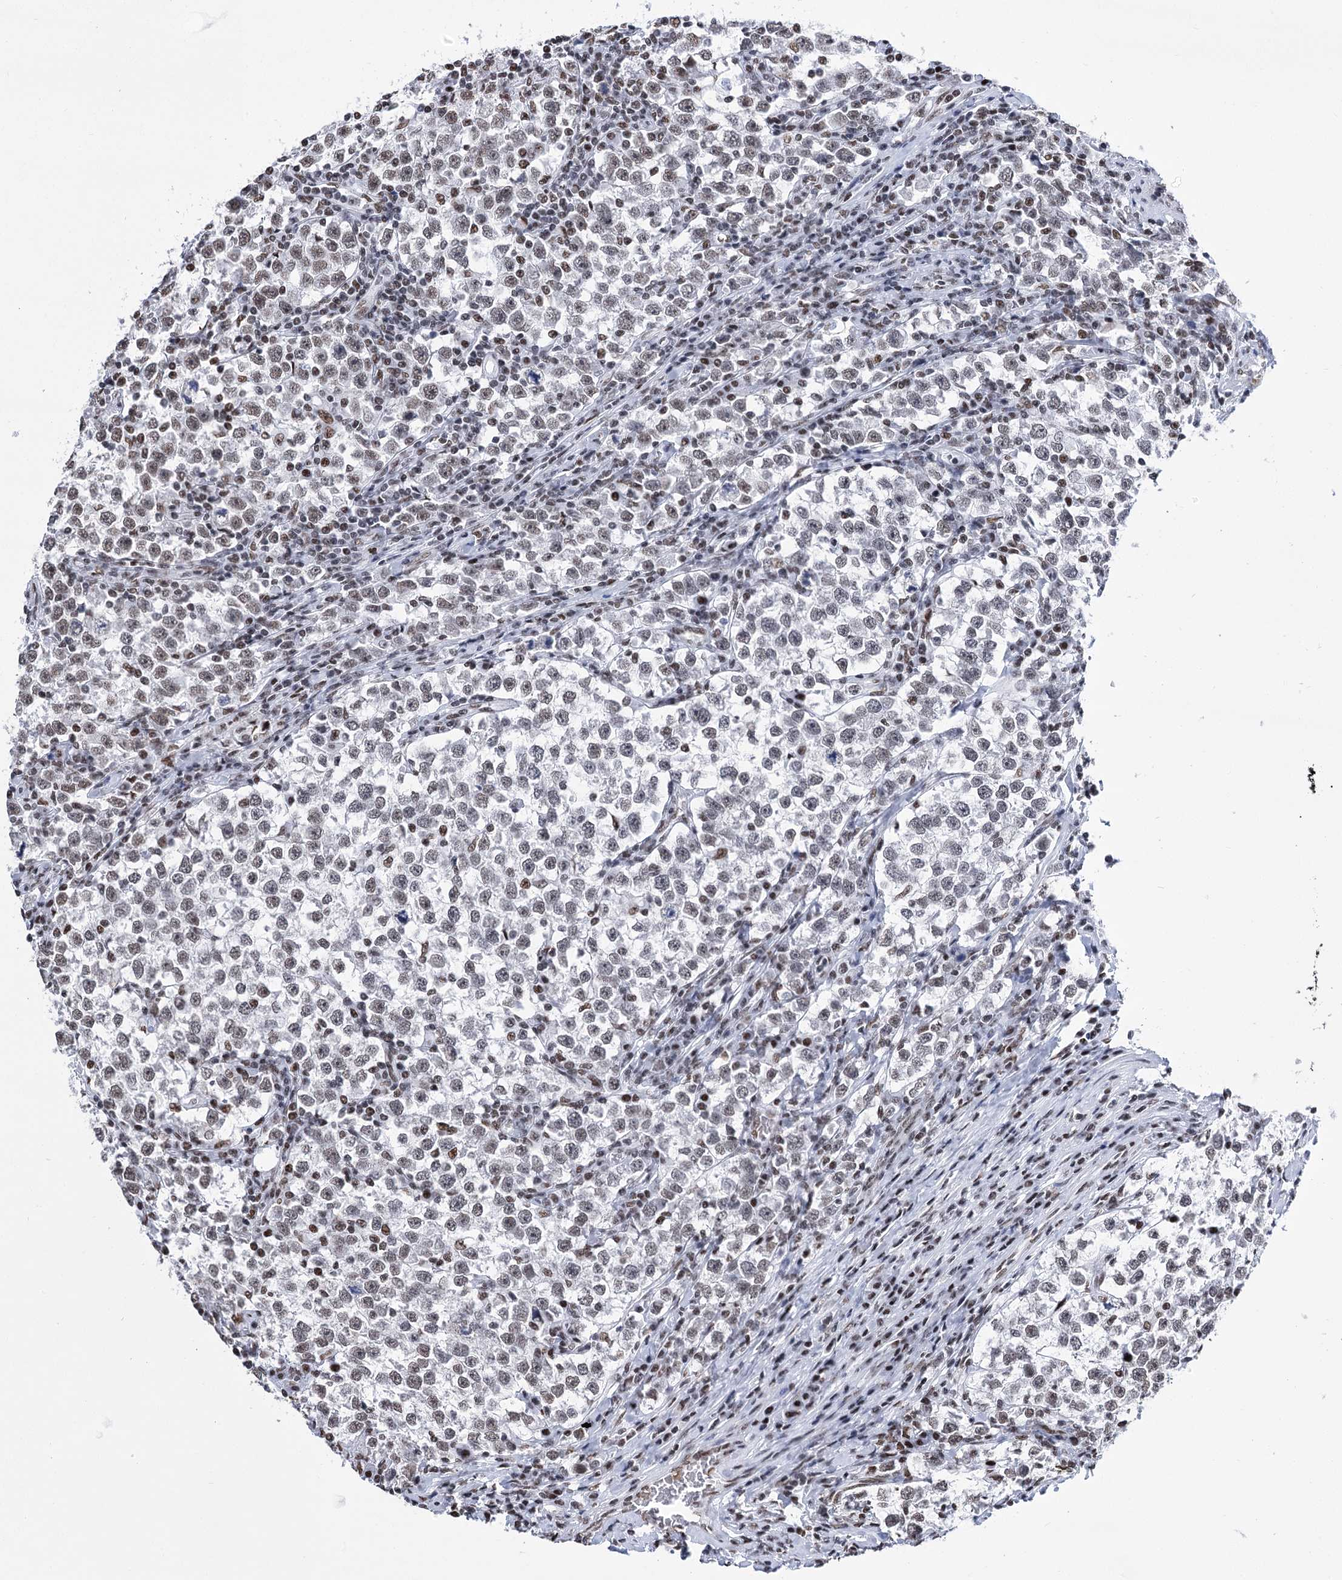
{"staining": {"intensity": "weak", "quantity": "<25%", "location": "nuclear"}, "tissue": "testis cancer", "cell_type": "Tumor cells", "image_type": "cancer", "snomed": [{"axis": "morphology", "description": "Normal tissue, NOS"}, {"axis": "morphology", "description": "Seminoma, NOS"}, {"axis": "topography", "description": "Testis"}], "caption": "Immunohistochemistry (IHC) micrograph of neoplastic tissue: testis cancer stained with DAB (3,3'-diaminobenzidine) shows no significant protein positivity in tumor cells. The staining is performed using DAB (3,3'-diaminobenzidine) brown chromogen with nuclei counter-stained in using hematoxylin.", "gene": "POU4F3", "patient": {"sex": "male", "age": 43}}